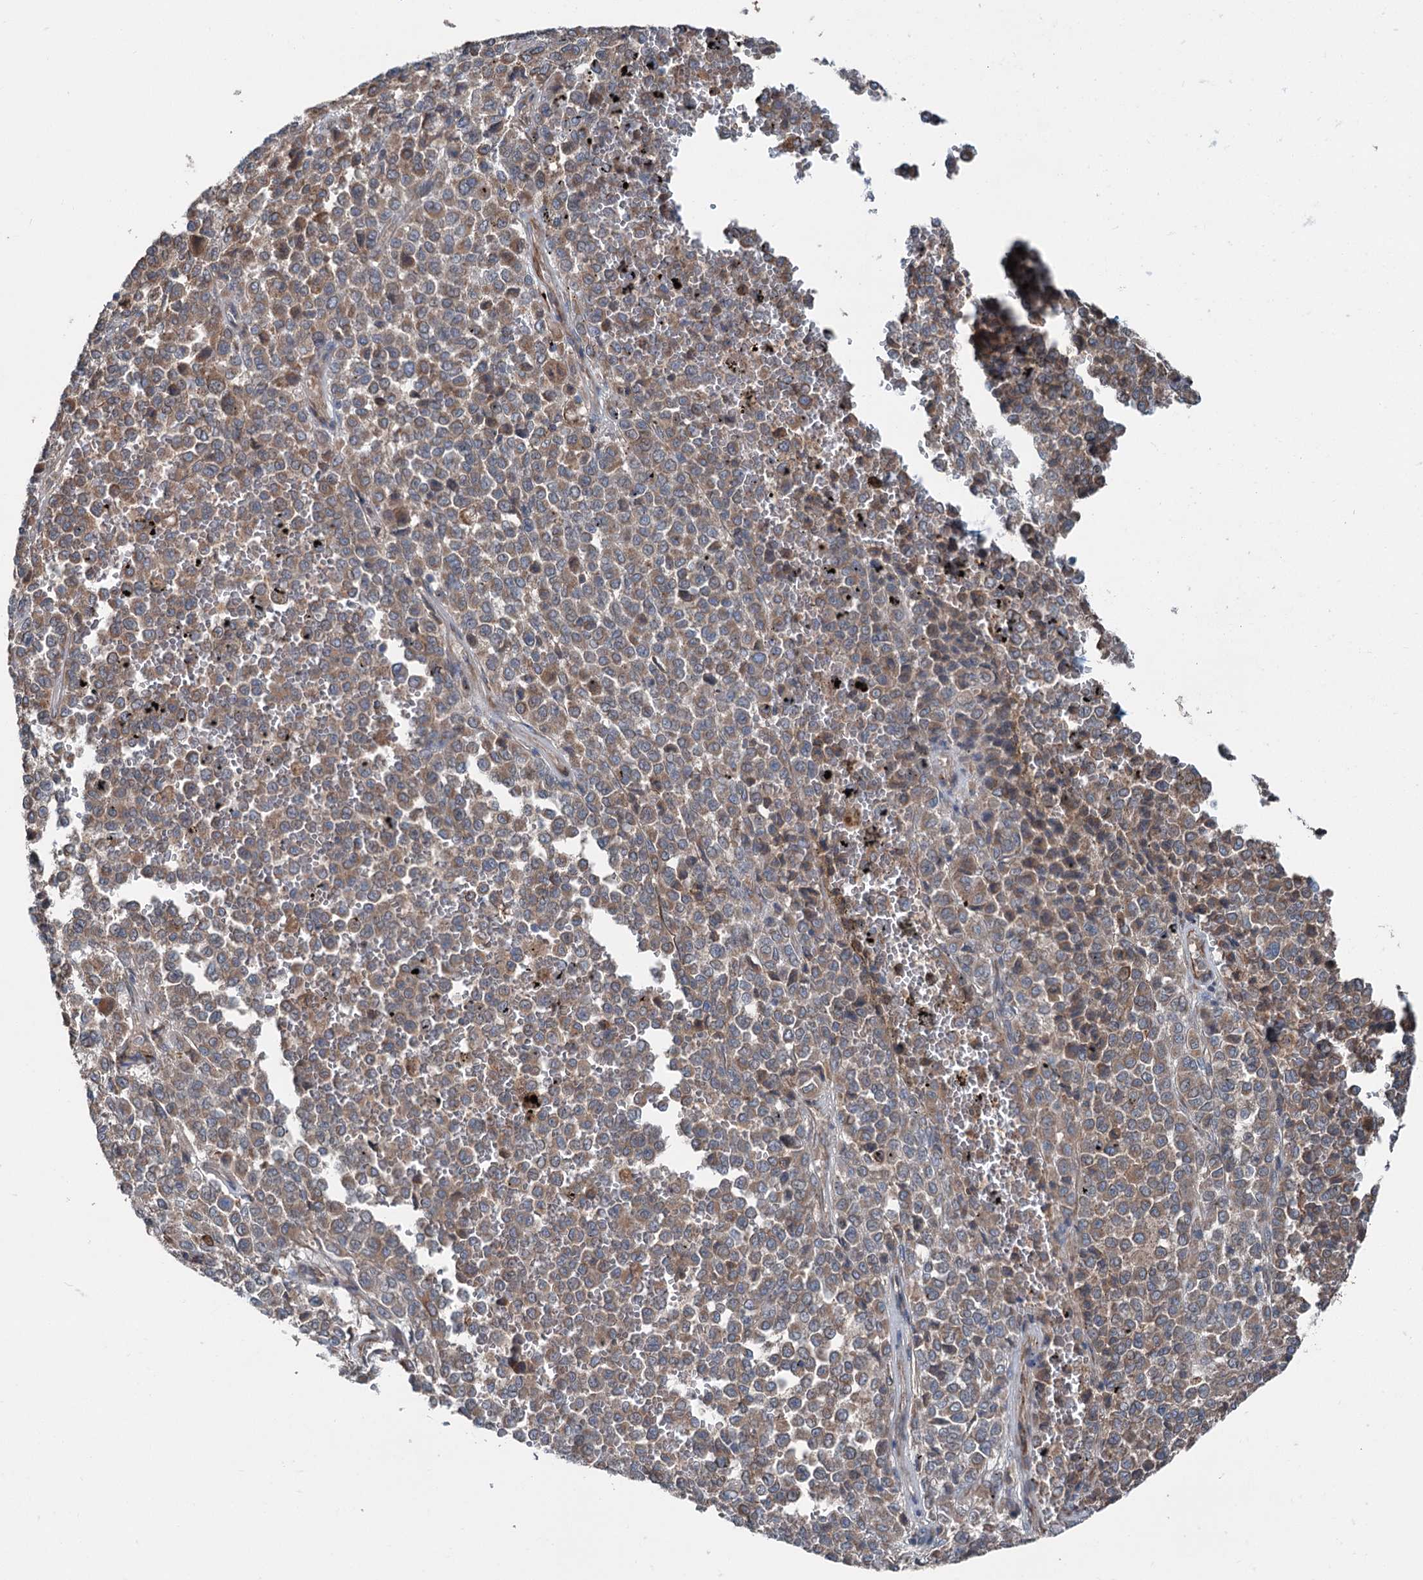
{"staining": {"intensity": "moderate", "quantity": ">75%", "location": "cytoplasmic/membranous"}, "tissue": "melanoma", "cell_type": "Tumor cells", "image_type": "cancer", "snomed": [{"axis": "morphology", "description": "Malignant melanoma, Metastatic site"}, {"axis": "topography", "description": "Pancreas"}], "caption": "Immunohistochemistry (IHC) (DAB) staining of human malignant melanoma (metastatic site) demonstrates moderate cytoplasmic/membranous protein expression in approximately >75% of tumor cells.", "gene": "CALCOCO1", "patient": {"sex": "female", "age": 30}}